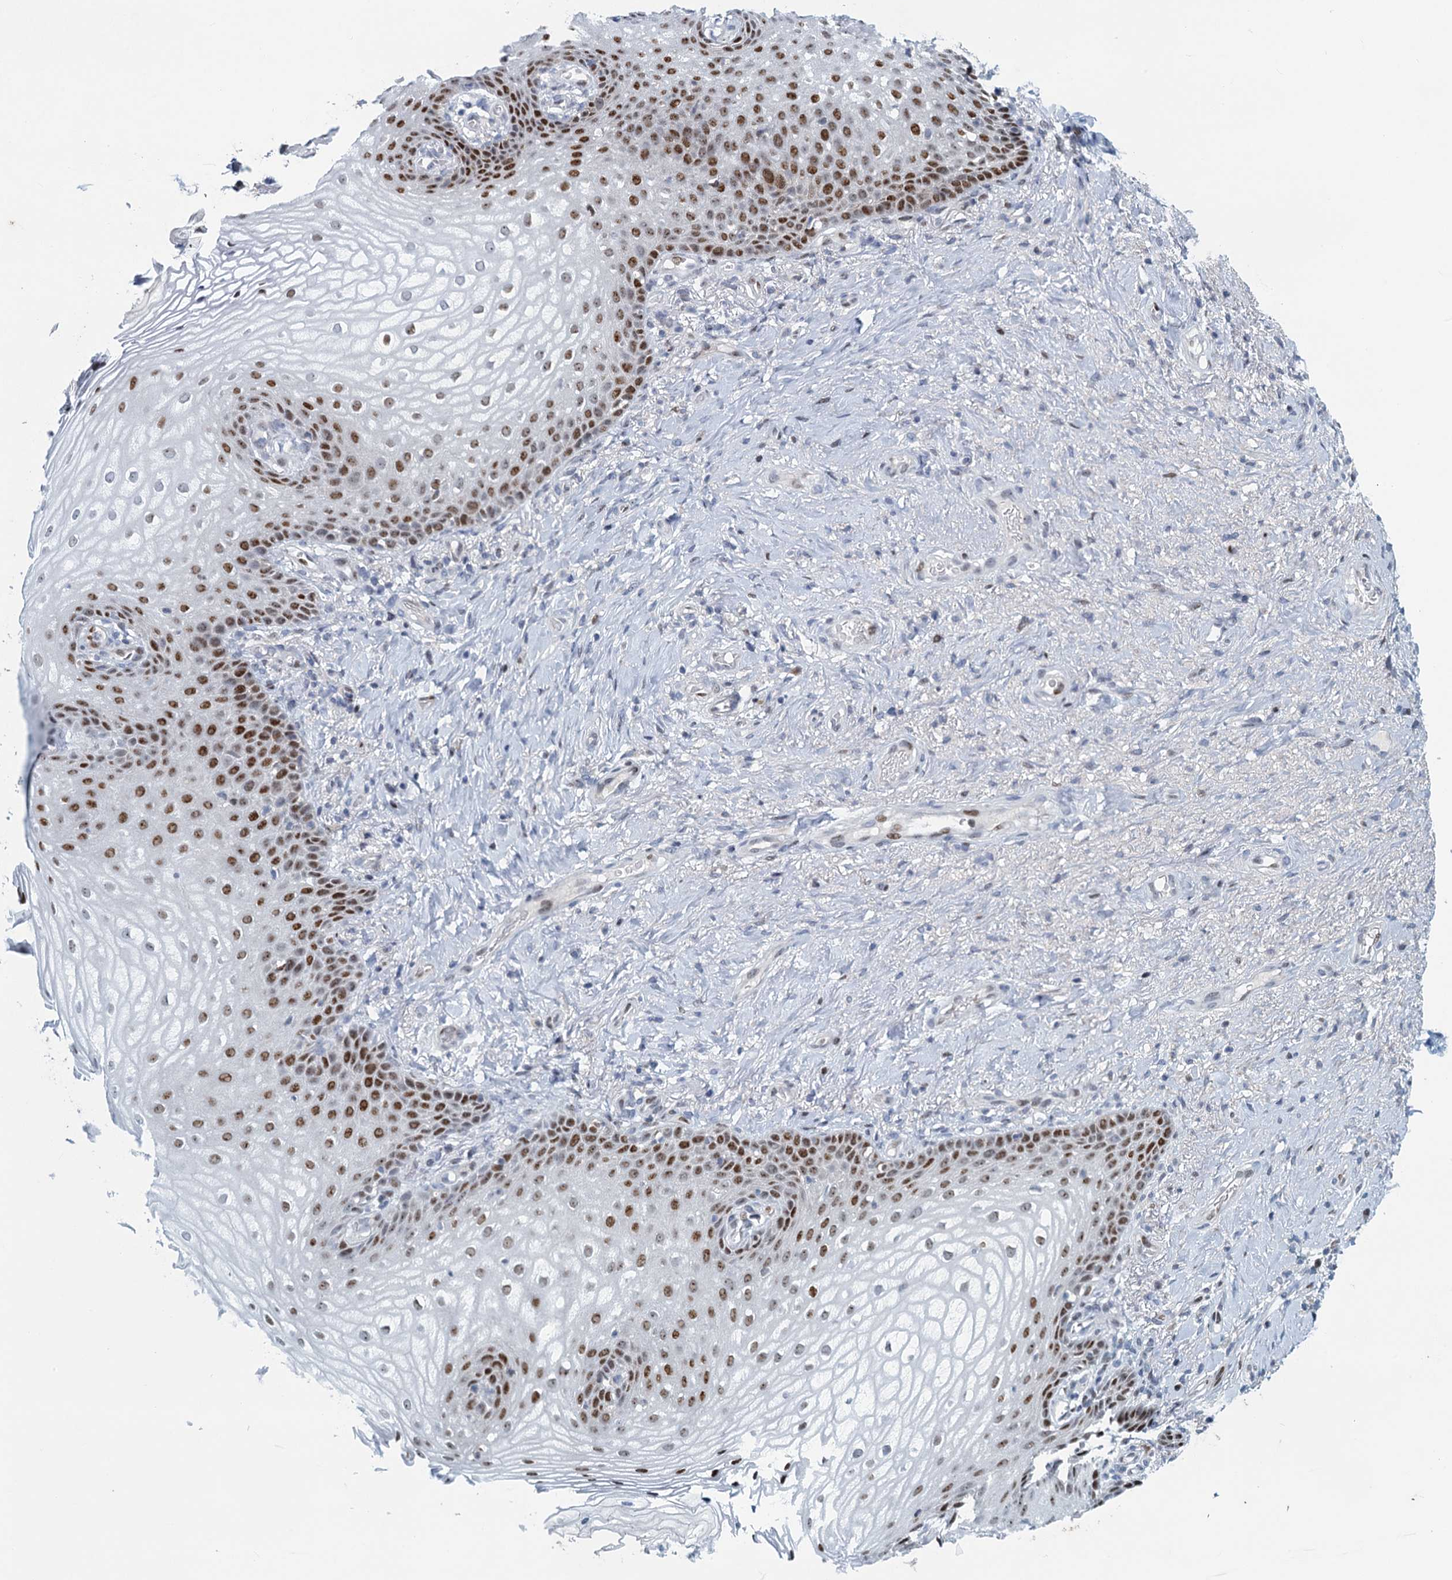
{"staining": {"intensity": "moderate", "quantity": ">75%", "location": "nuclear"}, "tissue": "vagina", "cell_type": "Squamous epithelial cells", "image_type": "normal", "snomed": [{"axis": "morphology", "description": "Normal tissue, NOS"}, {"axis": "topography", "description": "Vagina"}], "caption": "Immunohistochemical staining of unremarkable human vagina reveals >75% levels of moderate nuclear protein staining in about >75% of squamous epithelial cells. The protein of interest is shown in brown color, while the nuclei are stained blue.", "gene": "ANKRD13D", "patient": {"sex": "female", "age": 60}}